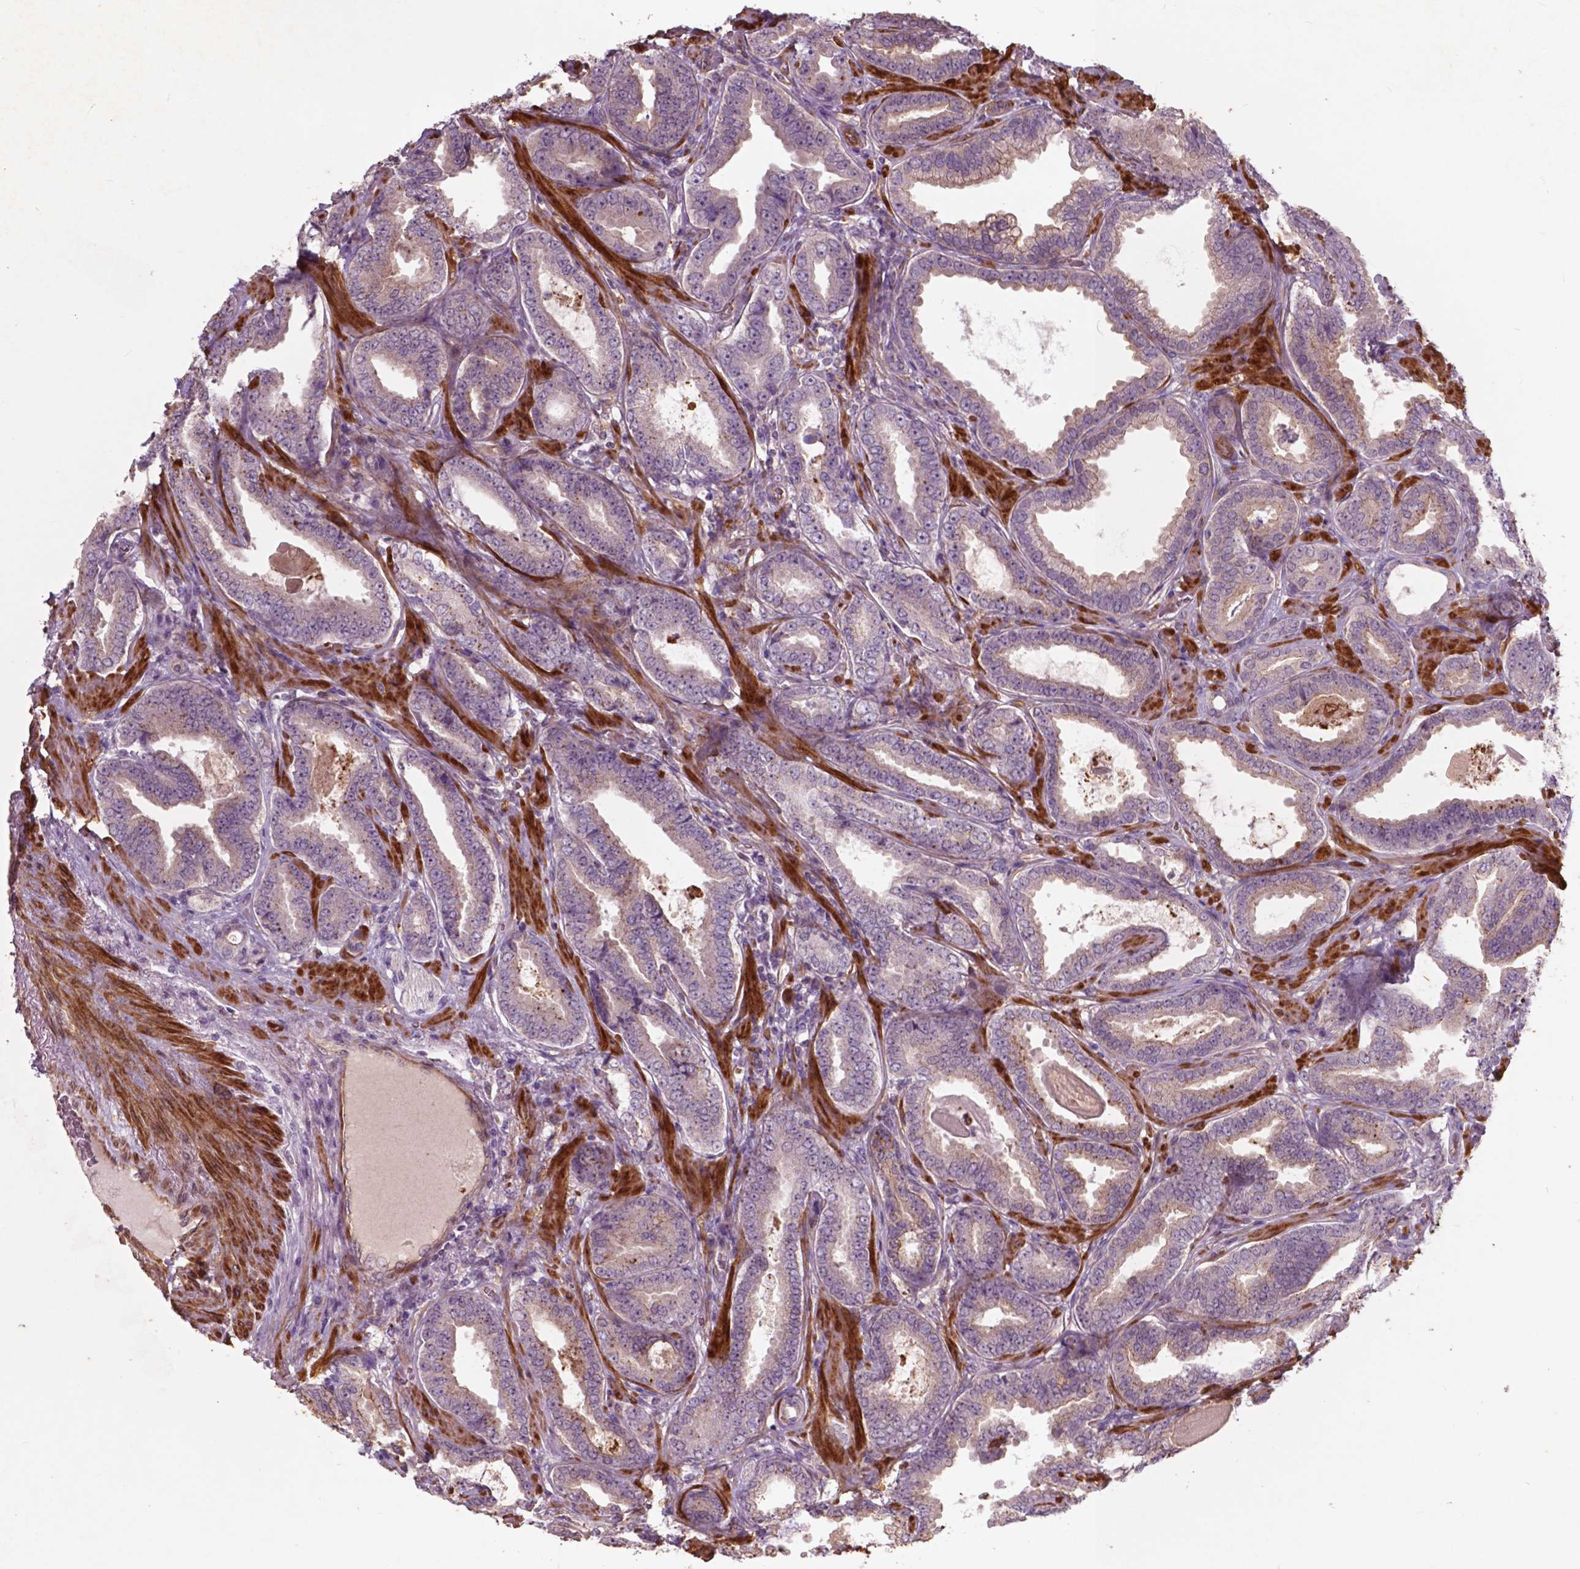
{"staining": {"intensity": "negative", "quantity": "none", "location": "none"}, "tissue": "prostate cancer", "cell_type": "Tumor cells", "image_type": "cancer", "snomed": [{"axis": "morphology", "description": "Adenocarcinoma, NOS"}, {"axis": "topography", "description": "Prostate"}], "caption": "Tumor cells show no significant positivity in prostate cancer (adenocarcinoma).", "gene": "RFPL4B", "patient": {"sex": "male", "age": 64}}